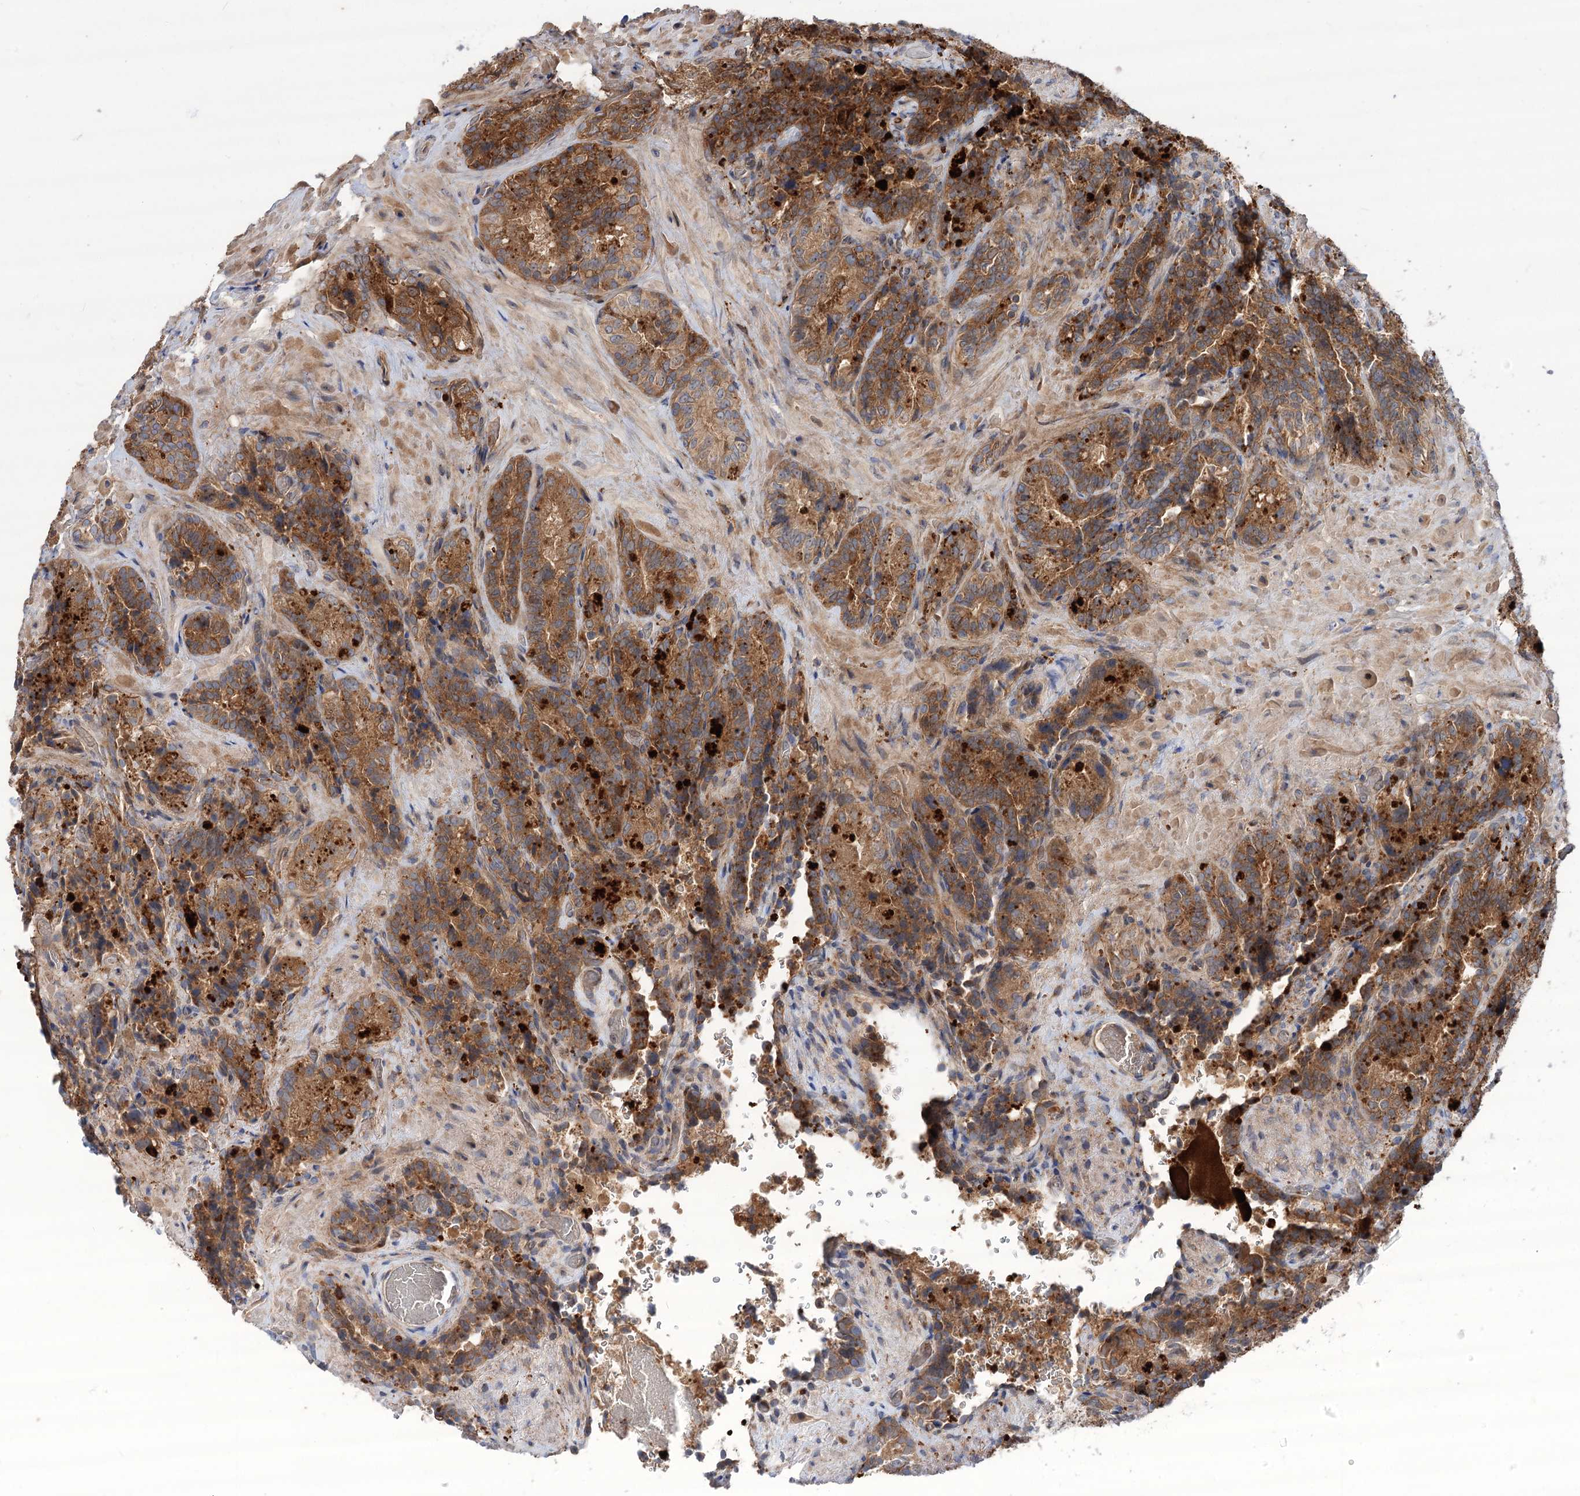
{"staining": {"intensity": "moderate", "quantity": ">75%", "location": "cytoplasmic/membranous"}, "tissue": "seminal vesicle", "cell_type": "Glandular cells", "image_type": "normal", "snomed": [{"axis": "morphology", "description": "Normal tissue, NOS"}, {"axis": "topography", "description": "Prostate and seminal vesicle, NOS"}, {"axis": "topography", "description": "Prostate"}, {"axis": "topography", "description": "Seminal veicle"}], "caption": "Protein analysis of unremarkable seminal vesicle exhibits moderate cytoplasmic/membranous staining in approximately >75% of glandular cells. Using DAB (3,3'-diaminobenzidine) (brown) and hematoxylin (blue) stains, captured at high magnification using brightfield microscopy.", "gene": "PATL1", "patient": {"sex": "male", "age": 67}}